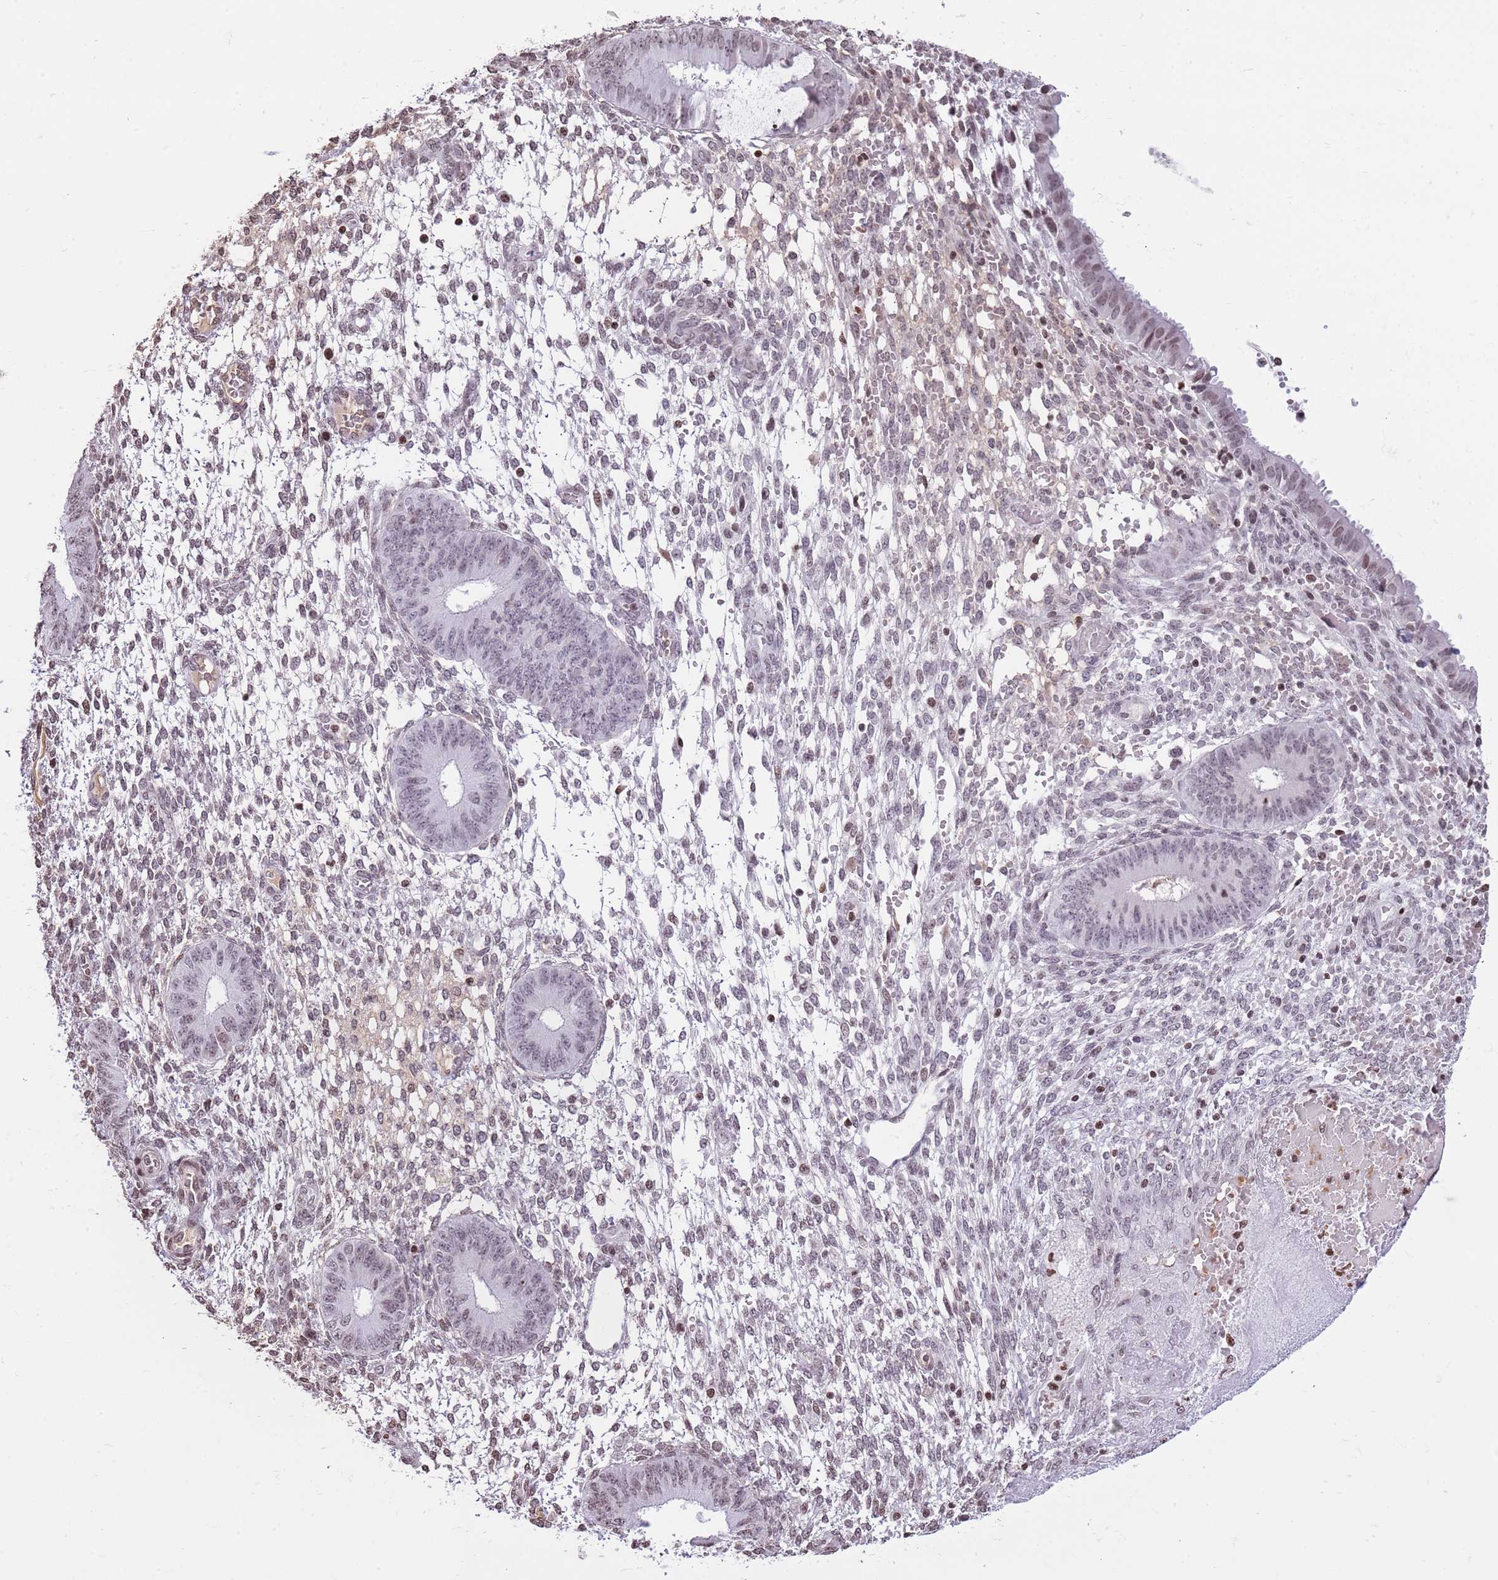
{"staining": {"intensity": "weak", "quantity": "<25%", "location": "nuclear"}, "tissue": "endometrium", "cell_type": "Cells in endometrial stroma", "image_type": "normal", "snomed": [{"axis": "morphology", "description": "Normal tissue, NOS"}, {"axis": "topography", "description": "Endometrium"}], "caption": "Immunohistochemistry of unremarkable endometrium shows no positivity in cells in endometrial stroma.", "gene": "KPNA3", "patient": {"sex": "female", "age": 49}}